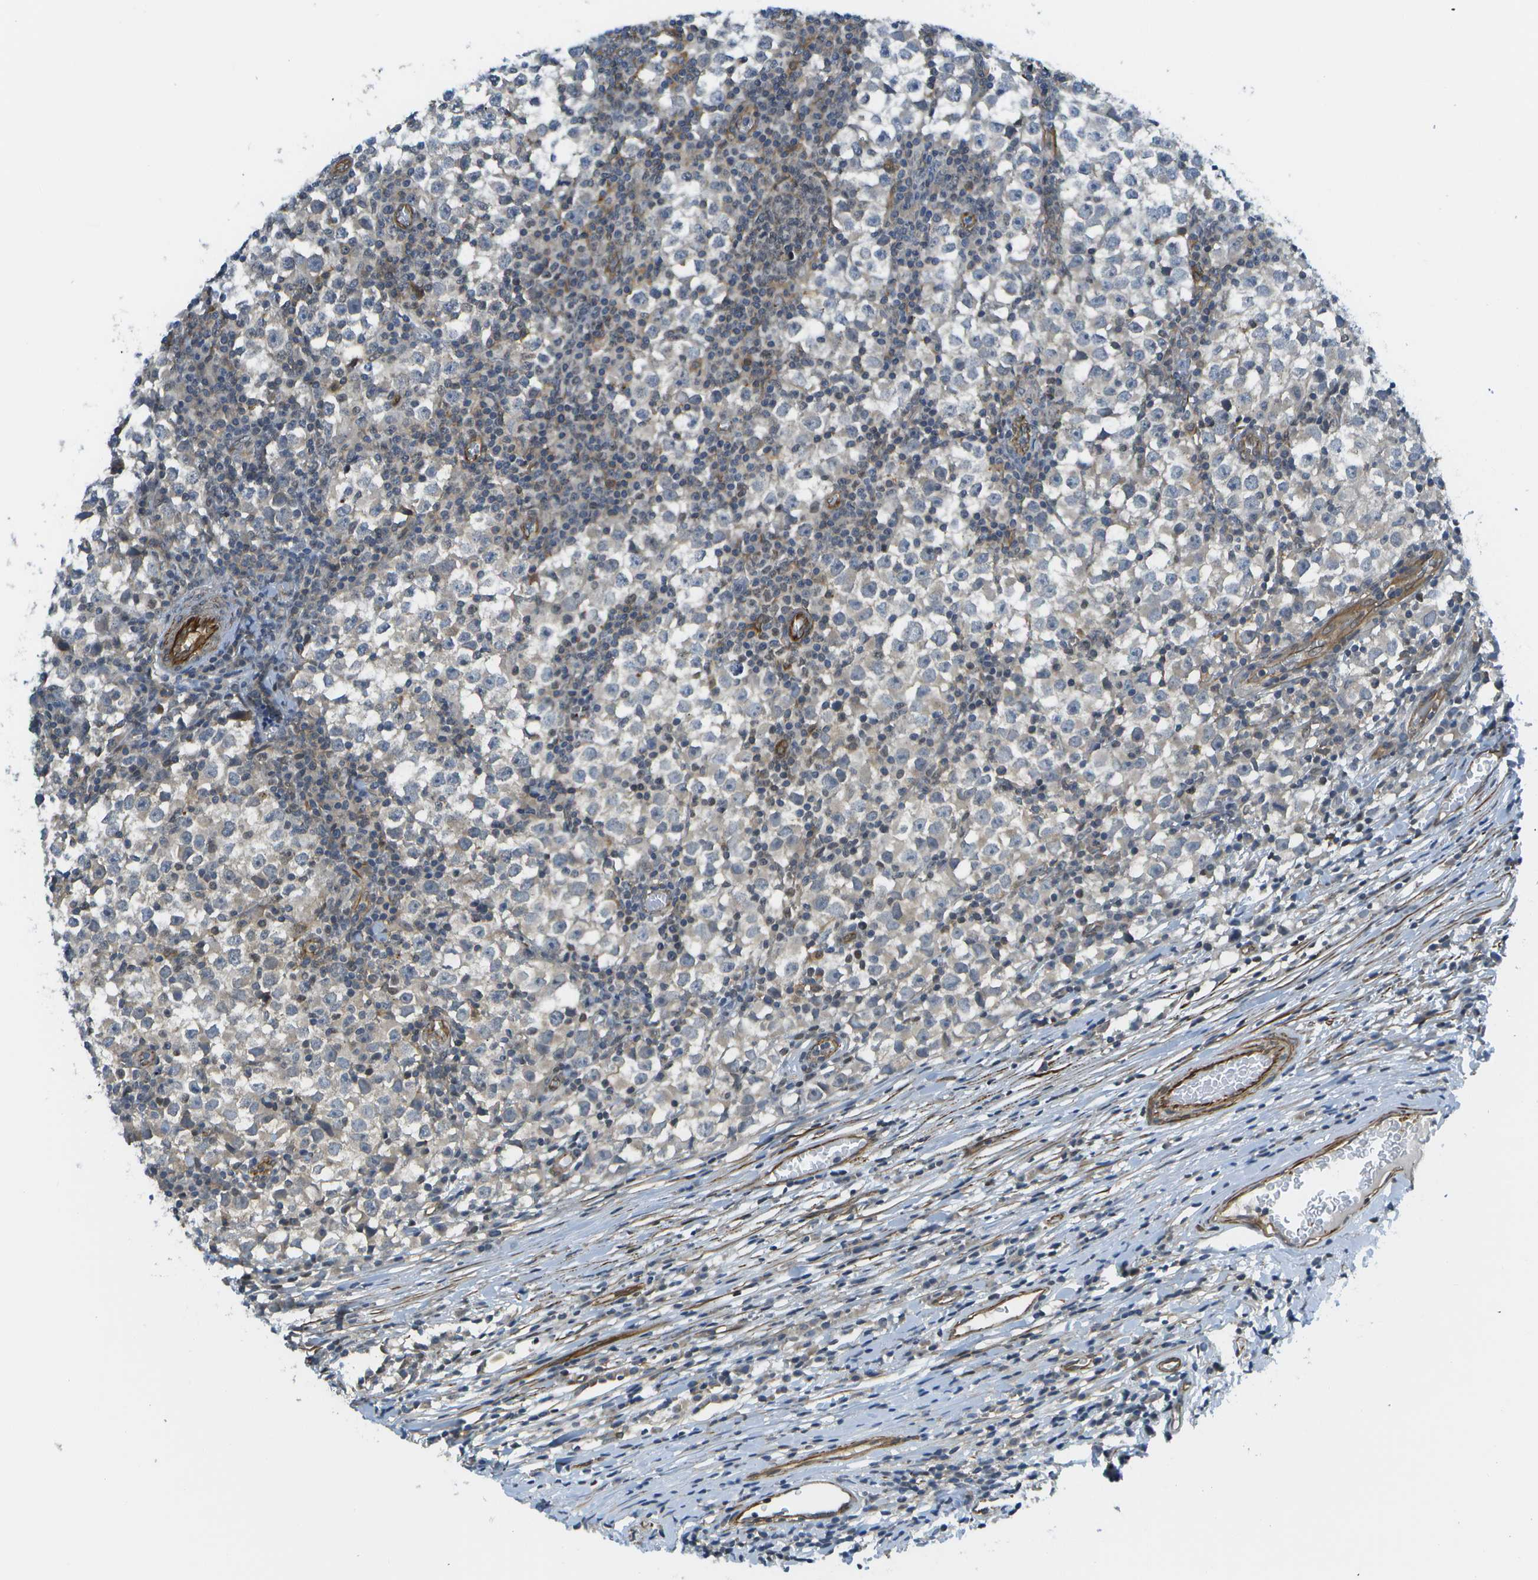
{"staining": {"intensity": "negative", "quantity": "none", "location": "none"}, "tissue": "testis cancer", "cell_type": "Tumor cells", "image_type": "cancer", "snomed": [{"axis": "morphology", "description": "Seminoma, NOS"}, {"axis": "topography", "description": "Testis"}], "caption": "The immunohistochemistry (IHC) micrograph has no significant expression in tumor cells of testis seminoma tissue.", "gene": "KIAA0040", "patient": {"sex": "male", "age": 65}}